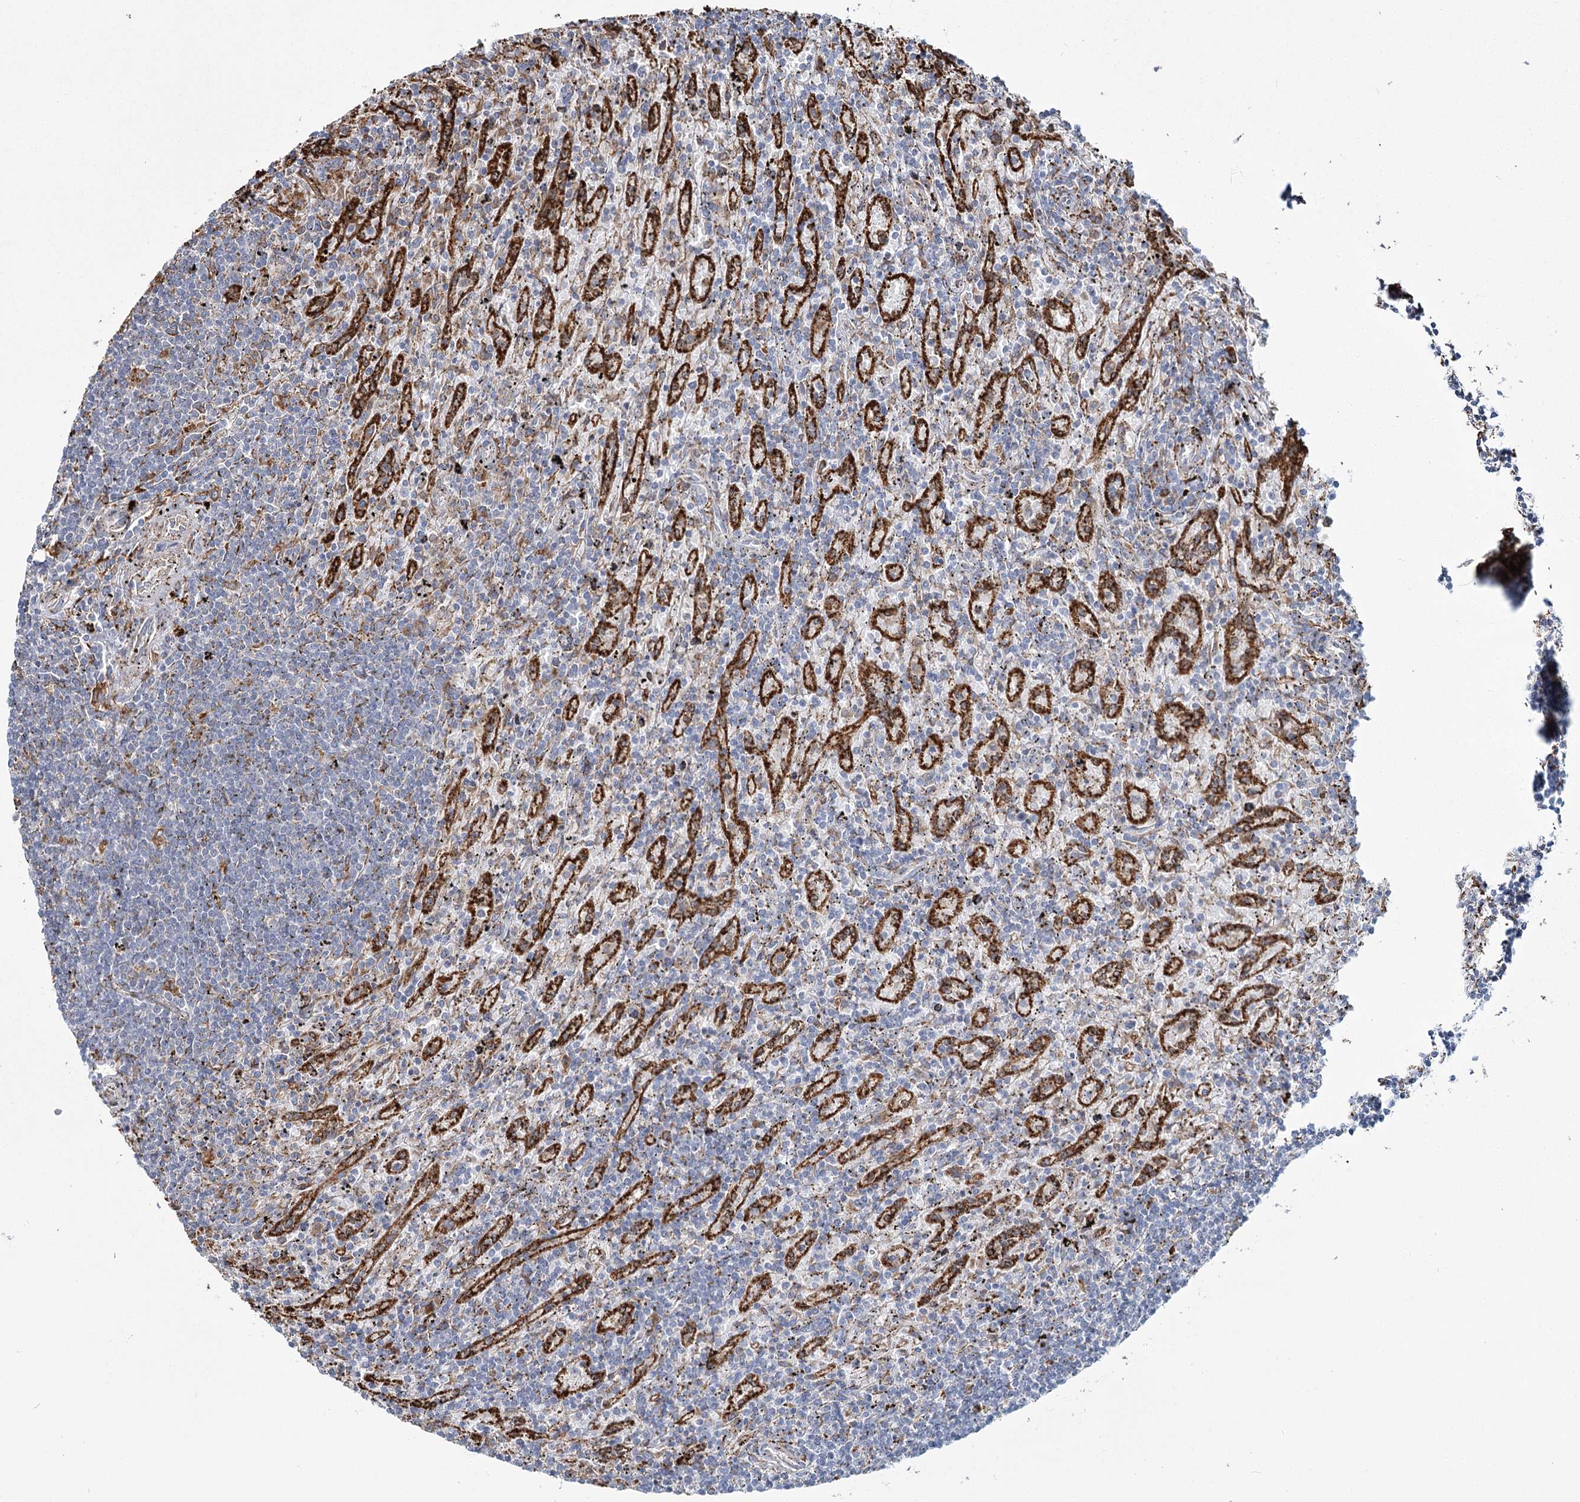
{"staining": {"intensity": "negative", "quantity": "none", "location": "none"}, "tissue": "lymphoma", "cell_type": "Tumor cells", "image_type": "cancer", "snomed": [{"axis": "morphology", "description": "Malignant lymphoma, non-Hodgkin's type, Low grade"}, {"axis": "topography", "description": "Spleen"}], "caption": "Immunohistochemistry image of human lymphoma stained for a protein (brown), which shows no expression in tumor cells. The staining is performed using DAB (3,3'-diaminobenzidine) brown chromogen with nuclei counter-stained in using hematoxylin.", "gene": "ZCCHC9", "patient": {"sex": "male", "age": 76}}